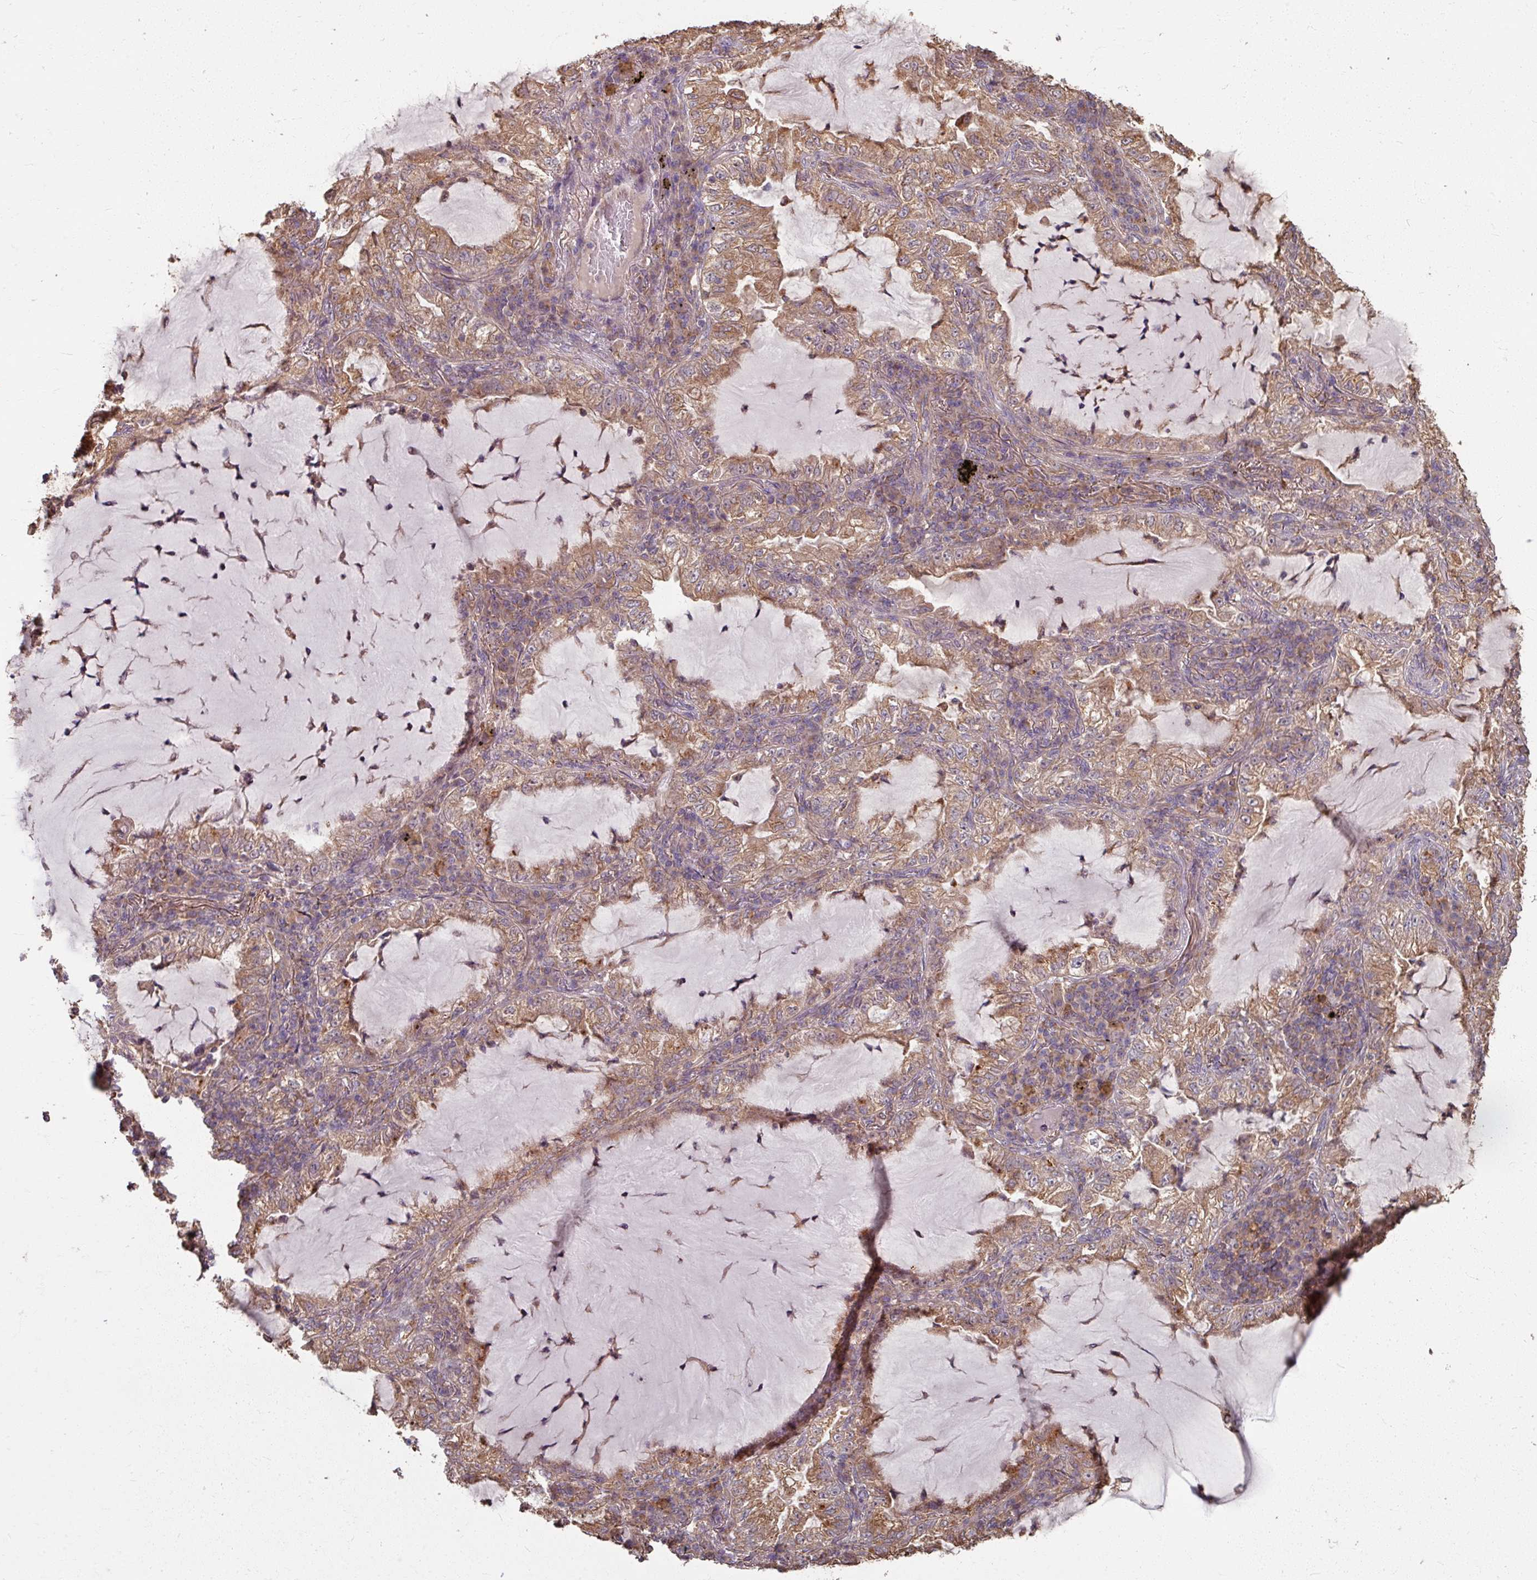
{"staining": {"intensity": "moderate", "quantity": ">75%", "location": "cytoplasmic/membranous"}, "tissue": "lung cancer", "cell_type": "Tumor cells", "image_type": "cancer", "snomed": [{"axis": "morphology", "description": "Adenocarcinoma, NOS"}, {"axis": "topography", "description": "Lung"}], "caption": "There is medium levels of moderate cytoplasmic/membranous positivity in tumor cells of lung cancer (adenocarcinoma), as demonstrated by immunohistochemical staining (brown color).", "gene": "CCDC68", "patient": {"sex": "female", "age": 73}}